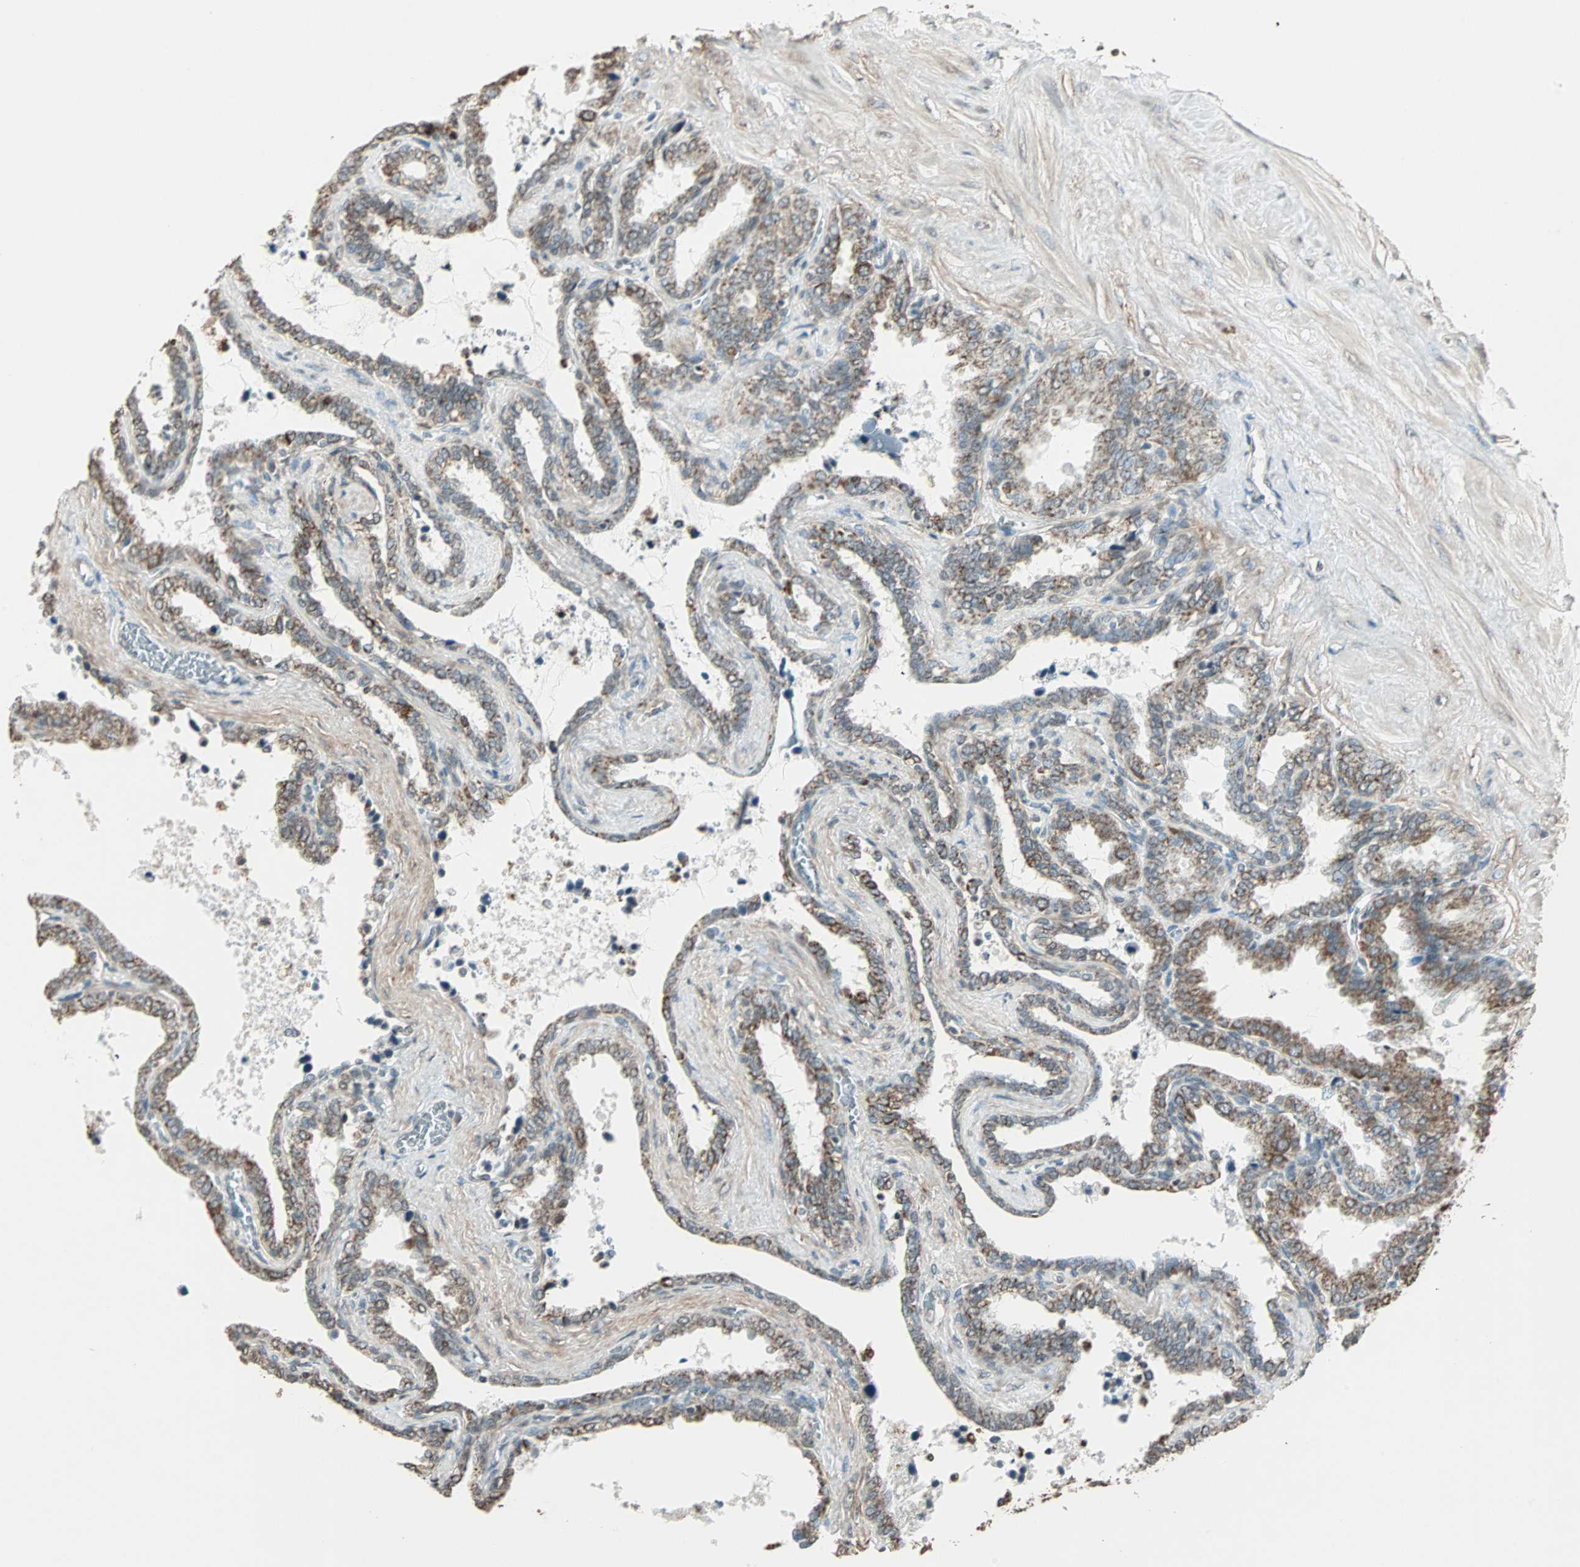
{"staining": {"intensity": "strong", "quantity": "25%-75%", "location": "cytoplasmic/membranous"}, "tissue": "seminal vesicle", "cell_type": "Glandular cells", "image_type": "normal", "snomed": [{"axis": "morphology", "description": "Normal tissue, NOS"}, {"axis": "topography", "description": "Seminal veicle"}], "caption": "Benign seminal vesicle was stained to show a protein in brown. There is high levels of strong cytoplasmic/membranous staining in approximately 25%-75% of glandular cells.", "gene": "PRELID1", "patient": {"sex": "male", "age": 46}}